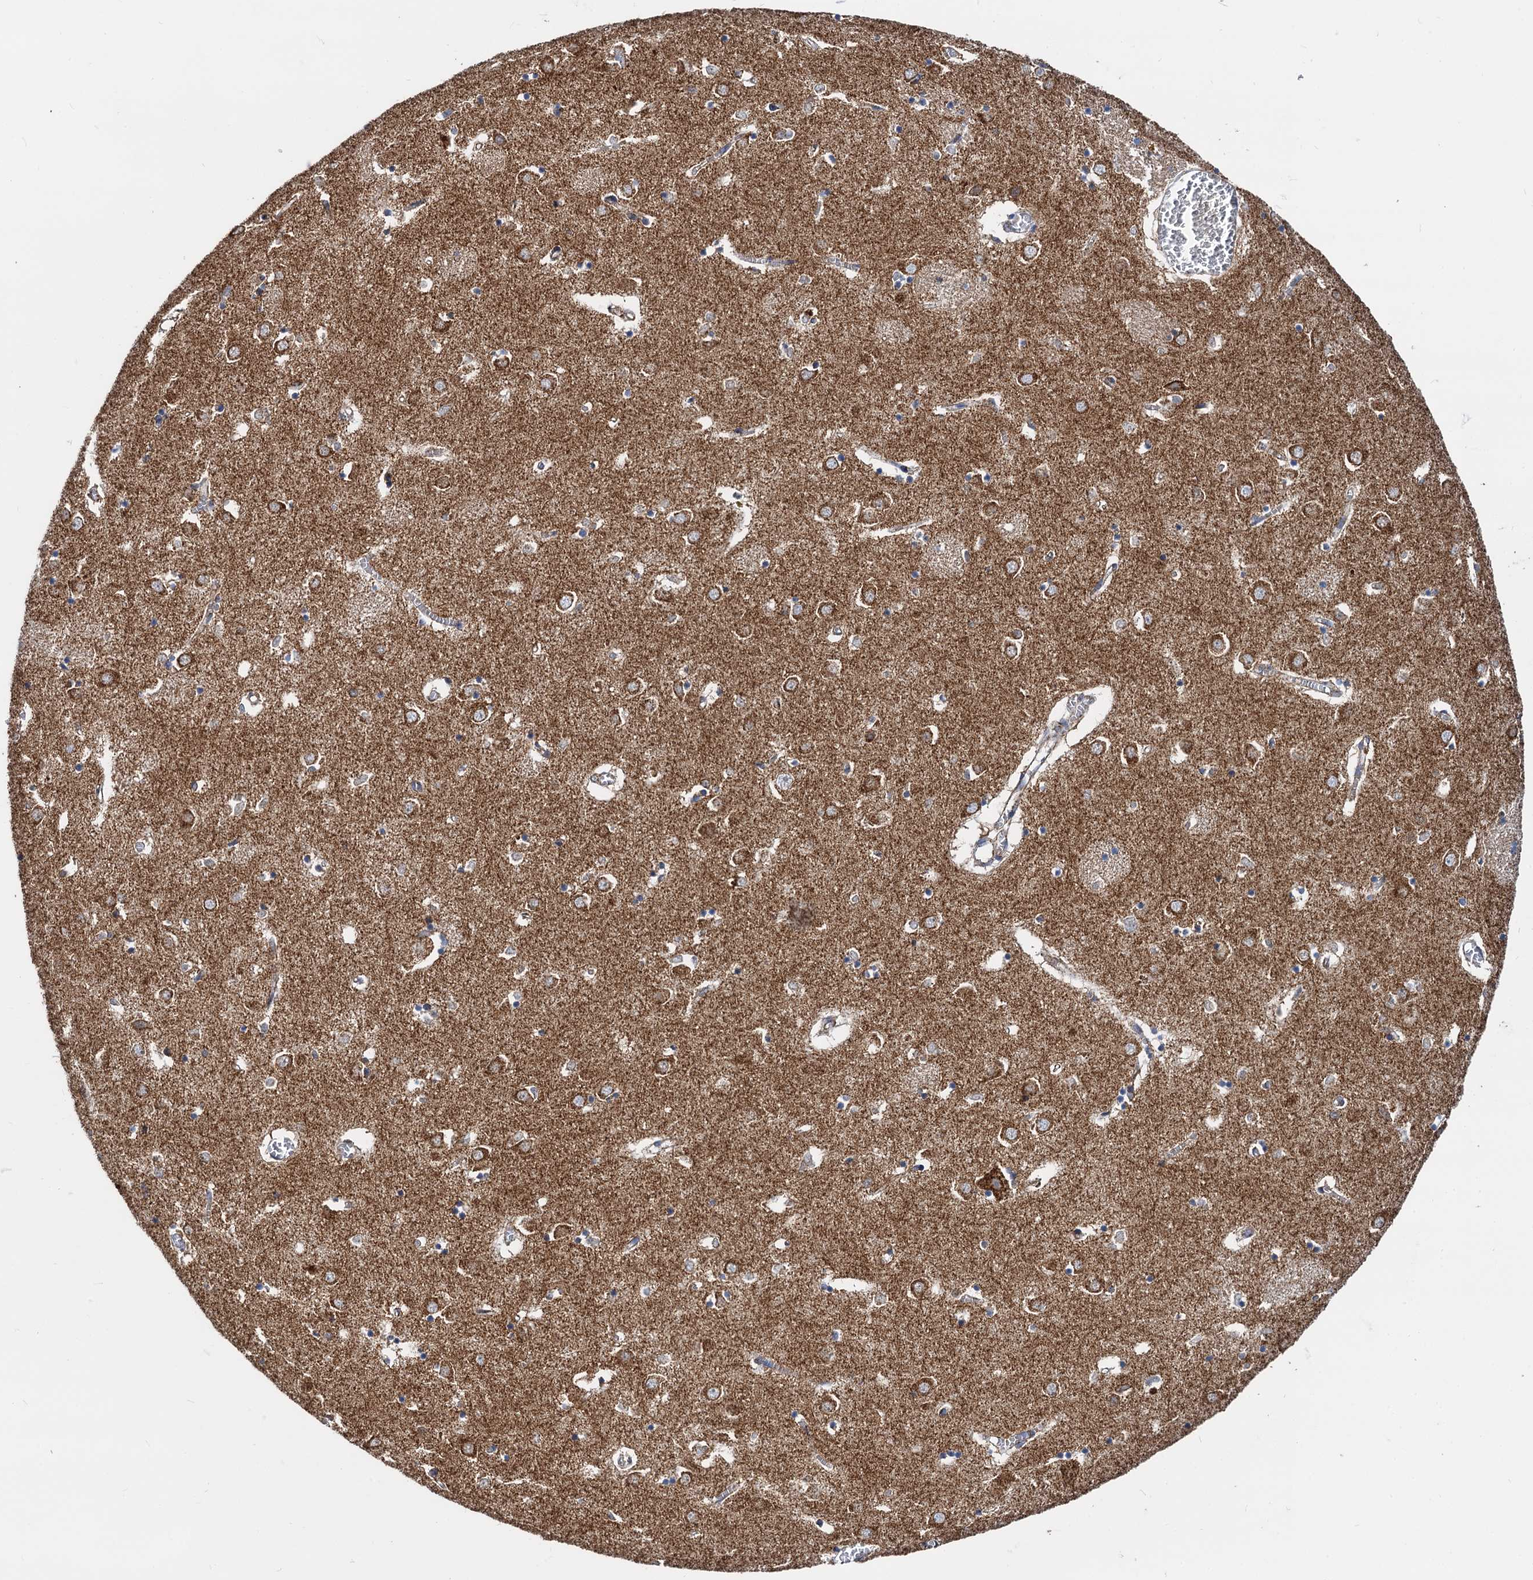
{"staining": {"intensity": "moderate", "quantity": "<25%", "location": "cytoplasmic/membranous"}, "tissue": "caudate", "cell_type": "Glial cells", "image_type": "normal", "snomed": [{"axis": "morphology", "description": "Normal tissue, NOS"}, {"axis": "topography", "description": "Lateral ventricle wall"}], "caption": "Glial cells demonstrate moderate cytoplasmic/membranous staining in approximately <25% of cells in normal caudate. (DAB = brown stain, brightfield microscopy at high magnification).", "gene": "TIMM10", "patient": {"sex": "male", "age": 70}}